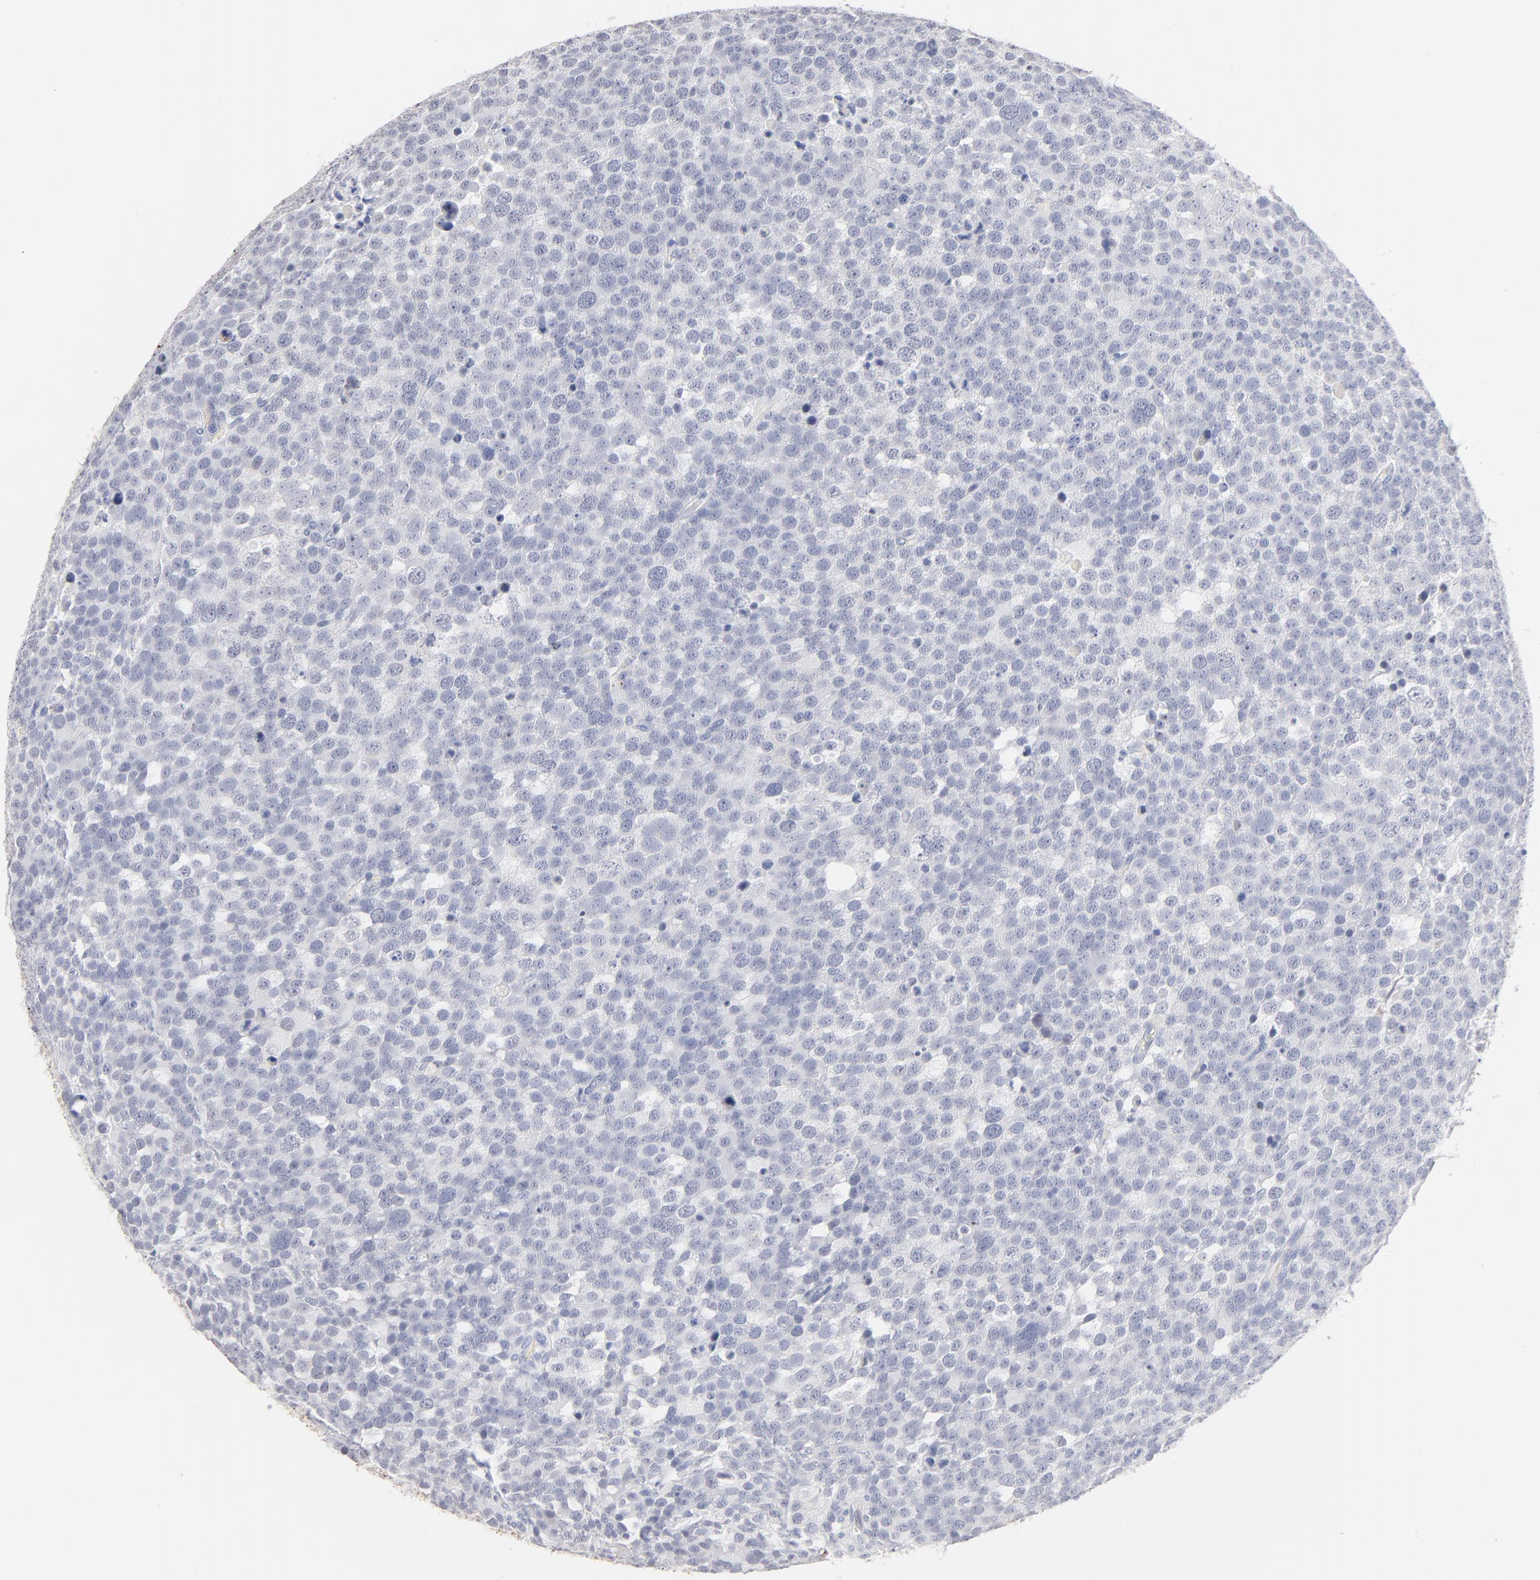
{"staining": {"intensity": "negative", "quantity": "none", "location": "none"}, "tissue": "testis cancer", "cell_type": "Tumor cells", "image_type": "cancer", "snomed": [{"axis": "morphology", "description": "Seminoma, NOS"}, {"axis": "topography", "description": "Testis"}], "caption": "Immunohistochemical staining of seminoma (testis) shows no significant staining in tumor cells.", "gene": "KHNYN", "patient": {"sex": "male", "age": 71}}